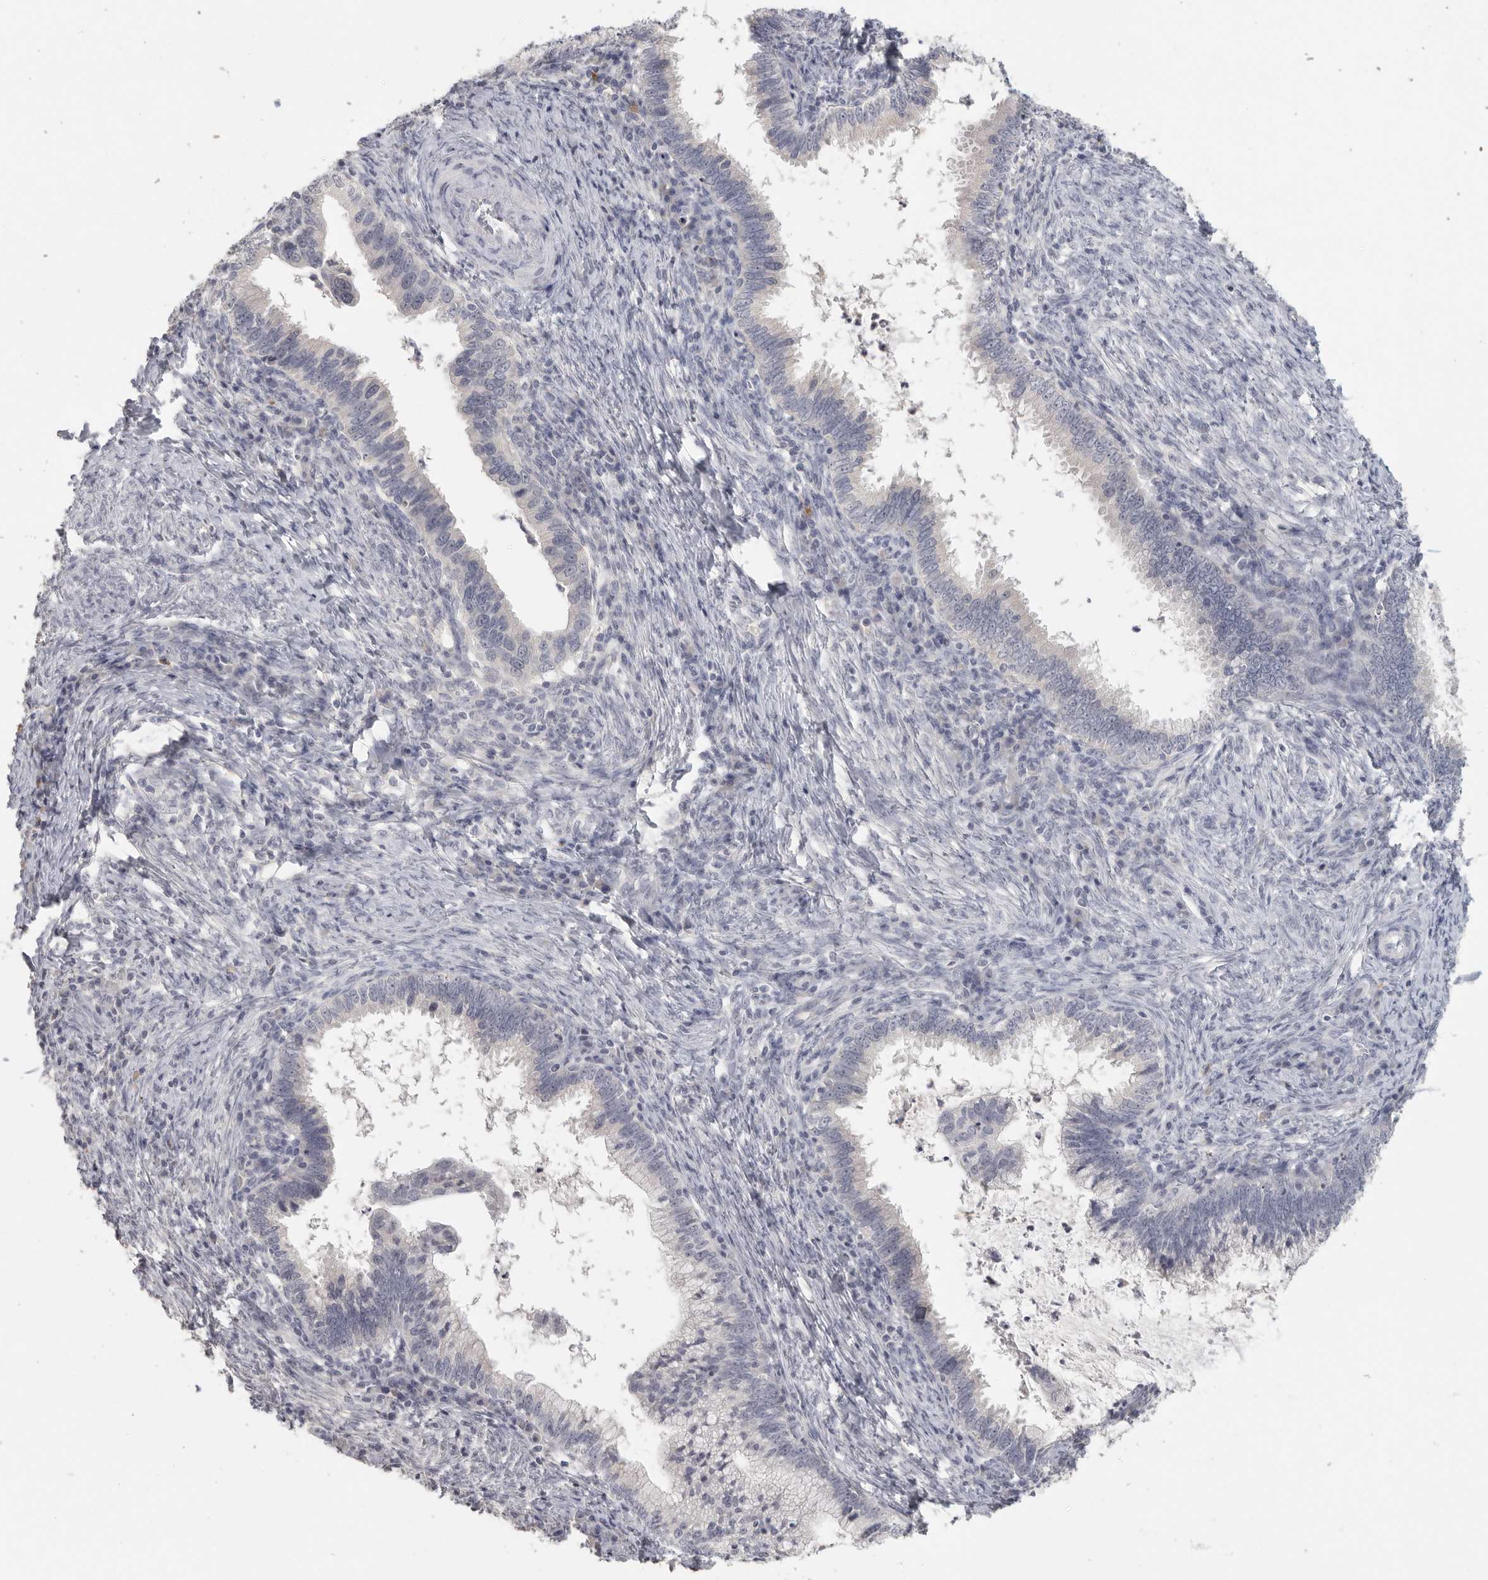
{"staining": {"intensity": "negative", "quantity": "none", "location": "none"}, "tissue": "cervical cancer", "cell_type": "Tumor cells", "image_type": "cancer", "snomed": [{"axis": "morphology", "description": "Adenocarcinoma, NOS"}, {"axis": "topography", "description": "Cervix"}], "caption": "Tumor cells show no significant staining in cervical adenocarcinoma.", "gene": "DNAJC11", "patient": {"sex": "female", "age": 36}}